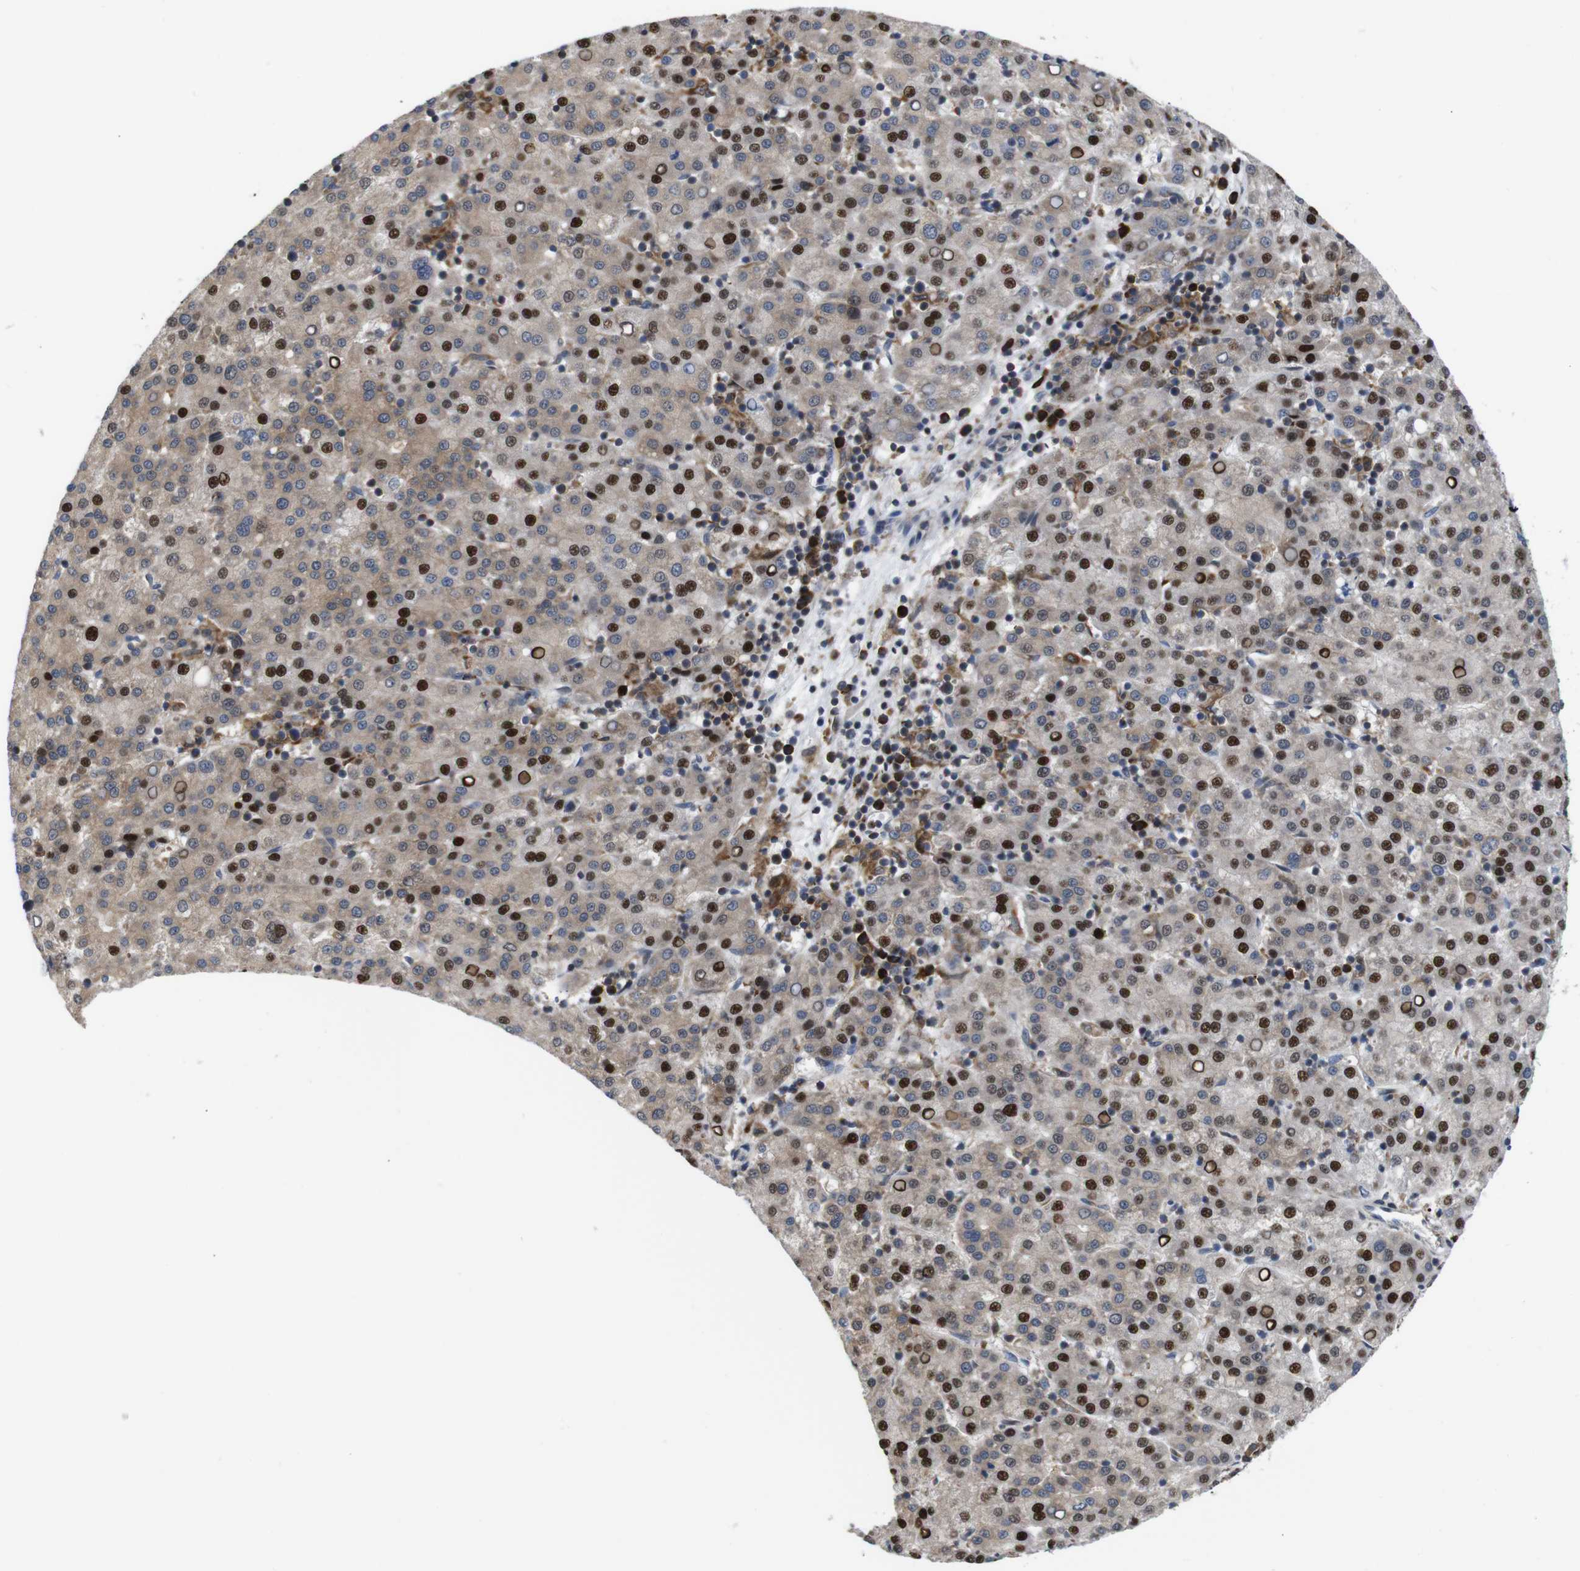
{"staining": {"intensity": "strong", "quantity": "25%-75%", "location": "nuclear"}, "tissue": "liver cancer", "cell_type": "Tumor cells", "image_type": "cancer", "snomed": [{"axis": "morphology", "description": "Carcinoma, Hepatocellular, NOS"}, {"axis": "topography", "description": "Liver"}], "caption": "Human hepatocellular carcinoma (liver) stained for a protein (brown) exhibits strong nuclear positive positivity in about 25%-75% of tumor cells.", "gene": "PTPN1", "patient": {"sex": "female", "age": 58}}